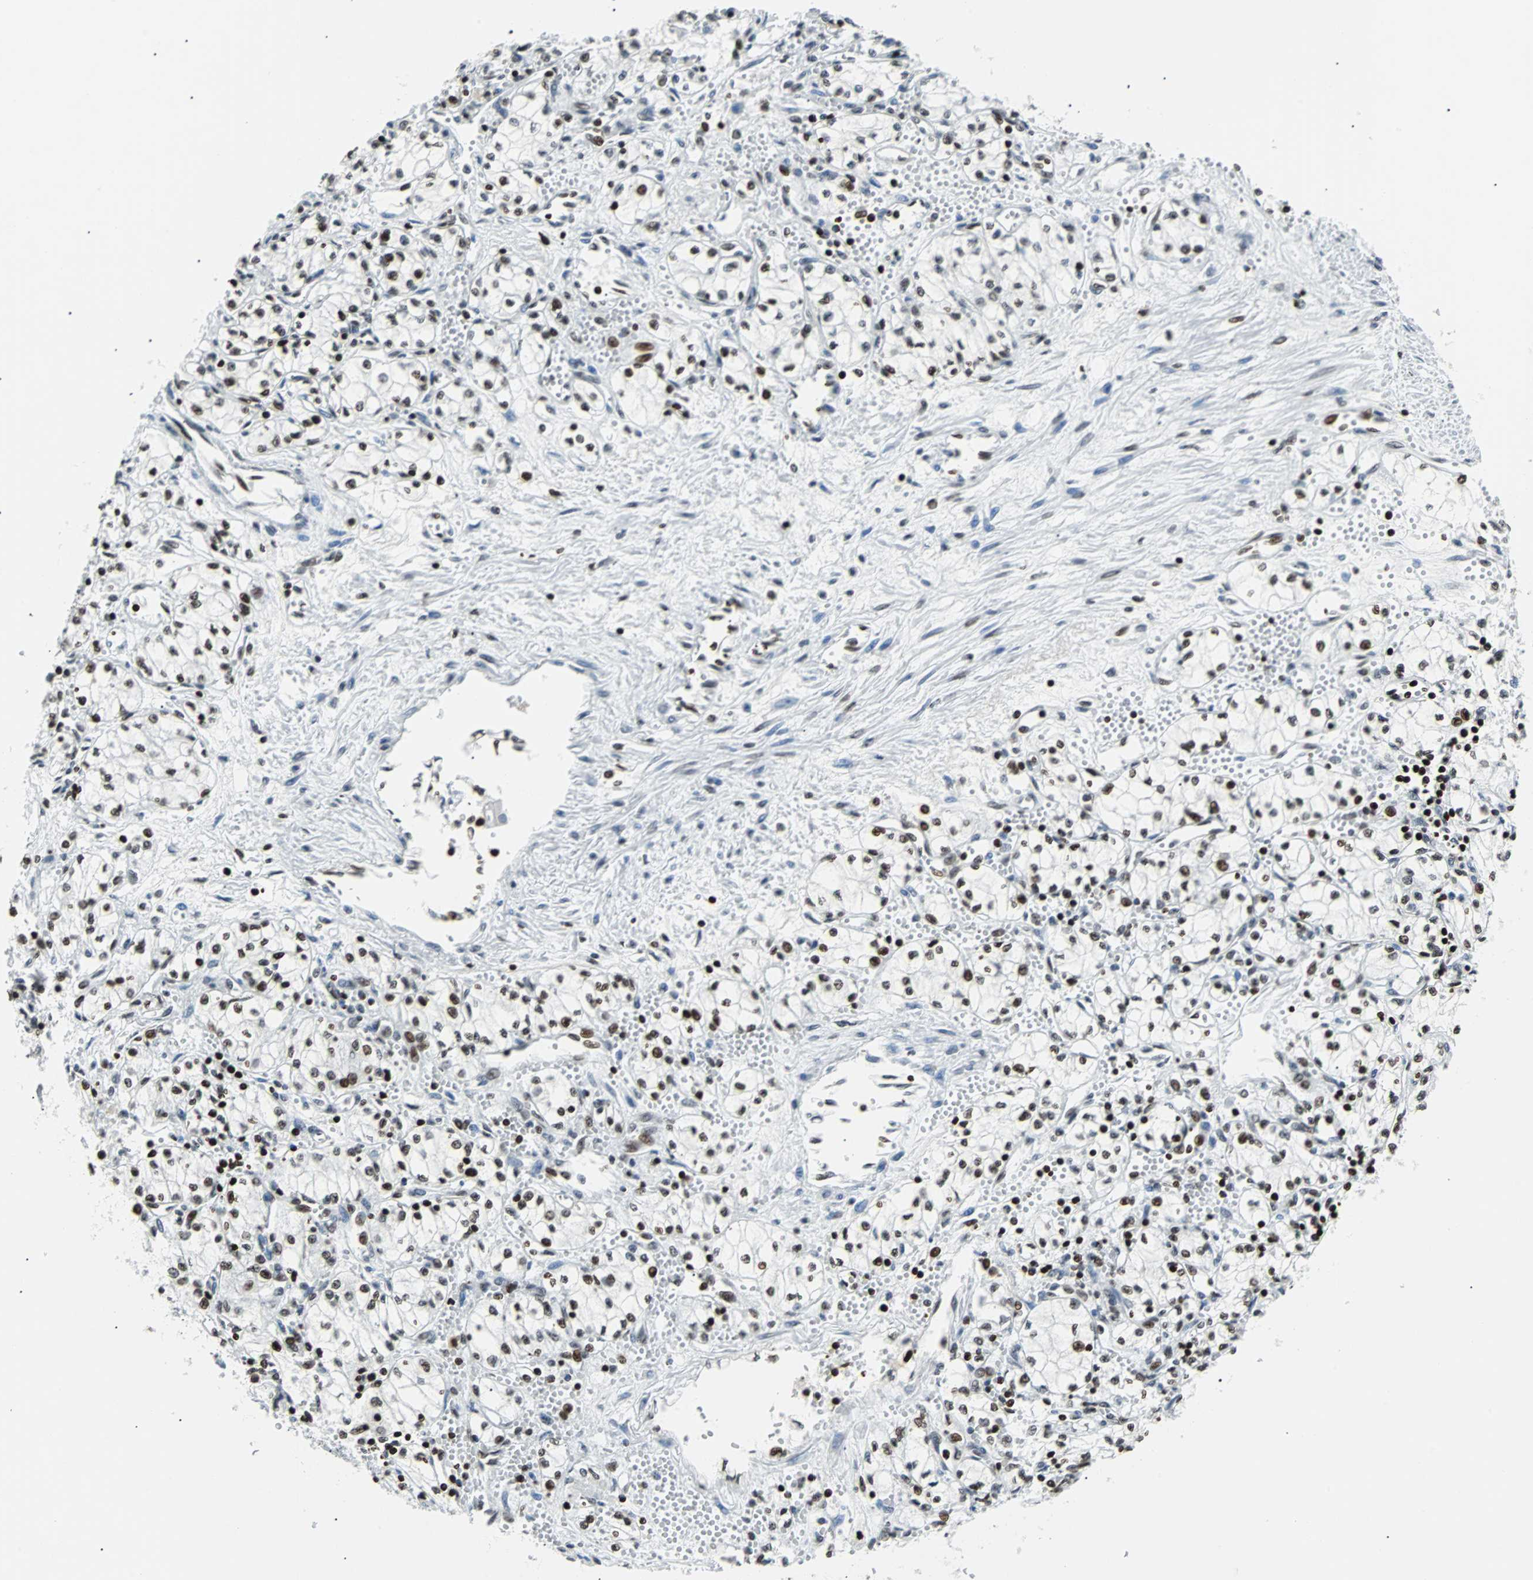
{"staining": {"intensity": "moderate", "quantity": "<25%", "location": "nuclear"}, "tissue": "renal cancer", "cell_type": "Tumor cells", "image_type": "cancer", "snomed": [{"axis": "morphology", "description": "Normal tissue, NOS"}, {"axis": "morphology", "description": "Adenocarcinoma, NOS"}, {"axis": "topography", "description": "Kidney"}], "caption": "Tumor cells display low levels of moderate nuclear staining in approximately <25% of cells in renal cancer (adenocarcinoma). (Brightfield microscopy of DAB IHC at high magnification).", "gene": "ZNF131", "patient": {"sex": "male", "age": 59}}